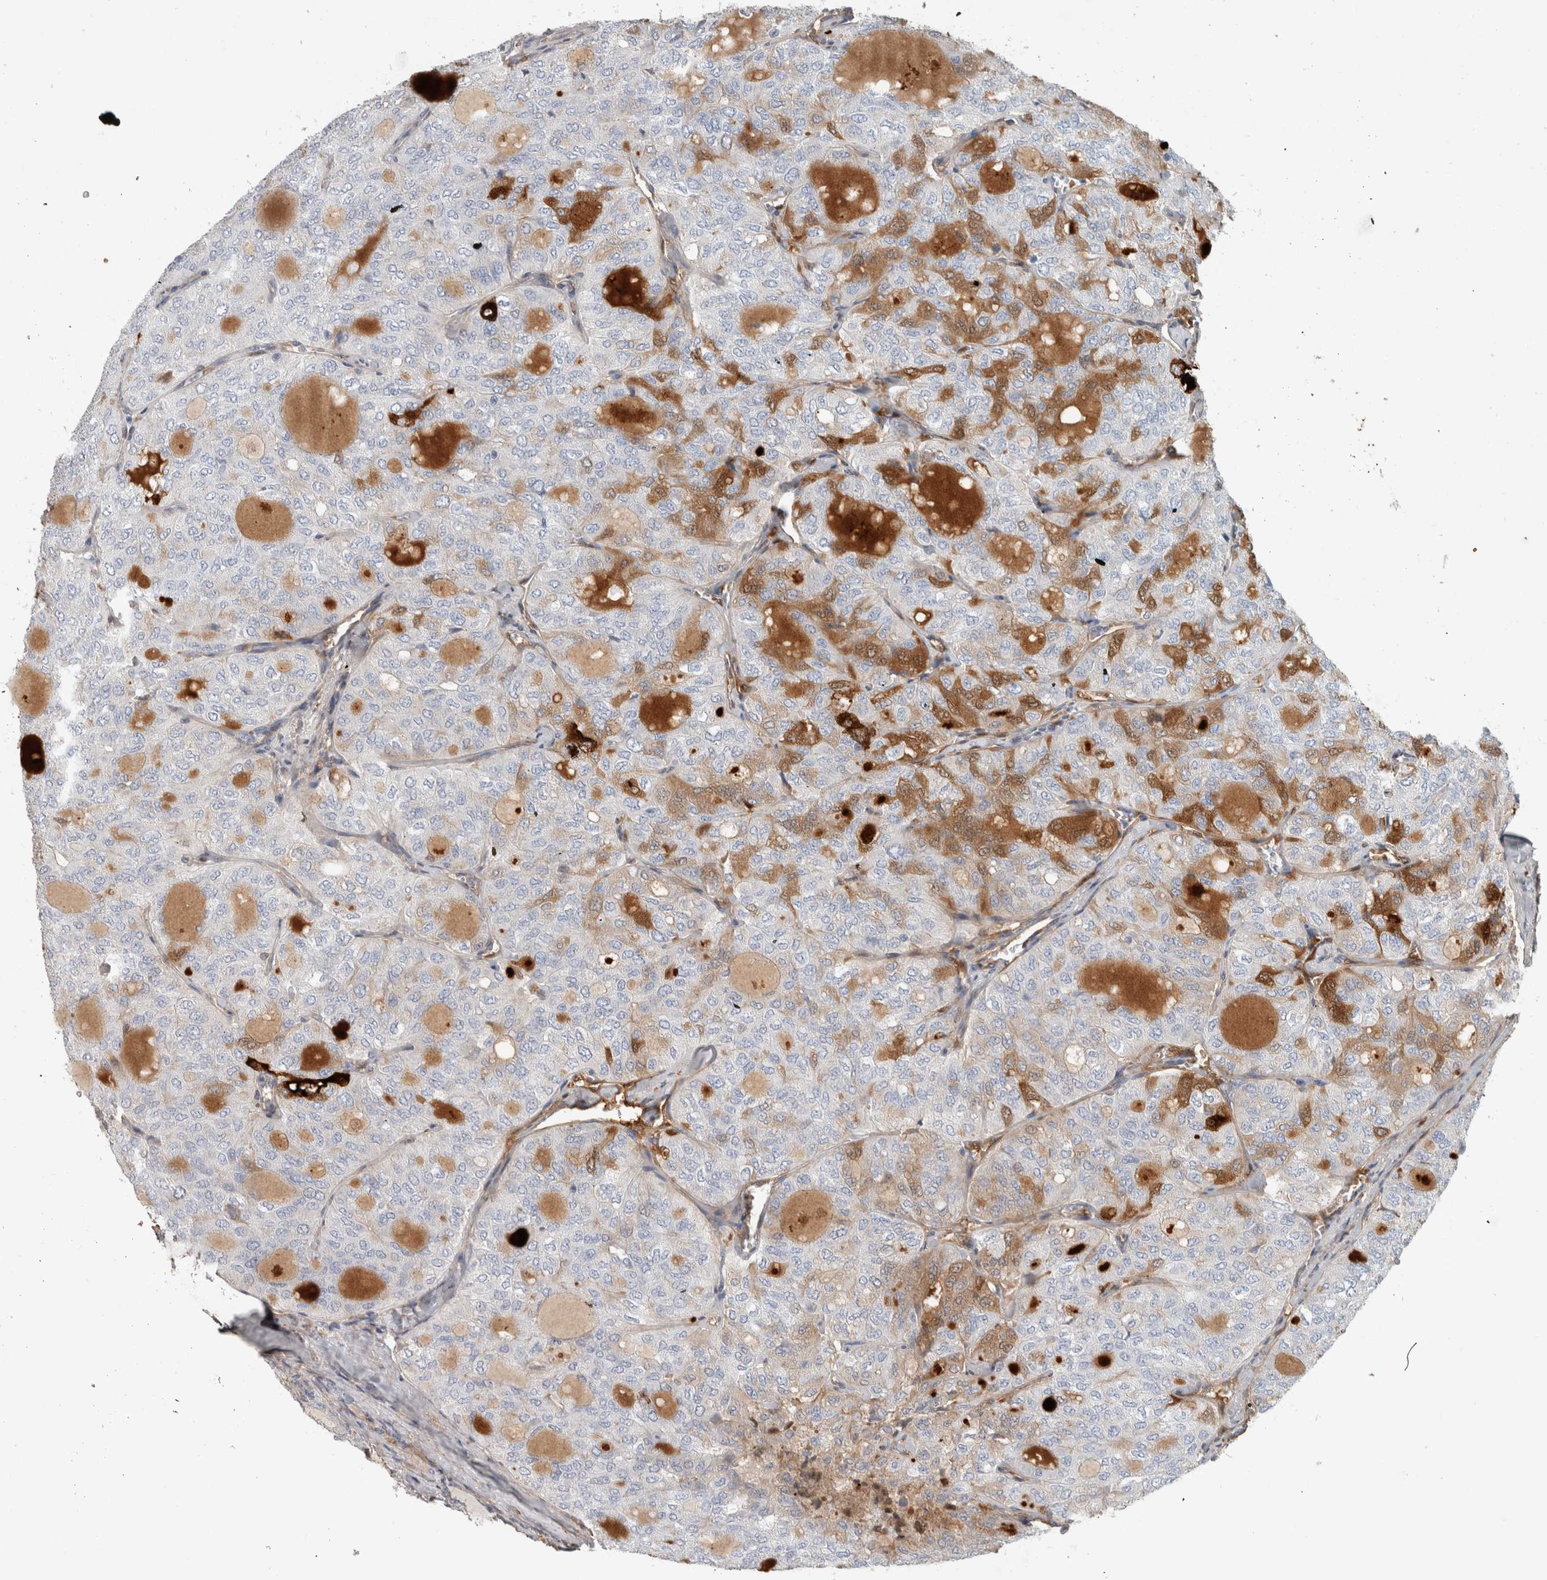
{"staining": {"intensity": "weak", "quantity": "<25%", "location": "cytoplasmic/membranous"}, "tissue": "thyroid cancer", "cell_type": "Tumor cells", "image_type": "cancer", "snomed": [{"axis": "morphology", "description": "Follicular adenoma carcinoma, NOS"}, {"axis": "topography", "description": "Thyroid gland"}], "caption": "A high-resolution photomicrograph shows IHC staining of follicular adenoma carcinoma (thyroid), which reveals no significant positivity in tumor cells. The staining was performed using DAB (3,3'-diaminobenzidine) to visualize the protein expression in brown, while the nuclei were stained in blue with hematoxylin (Magnification: 20x).", "gene": "FN1", "patient": {"sex": "male", "age": 75}}